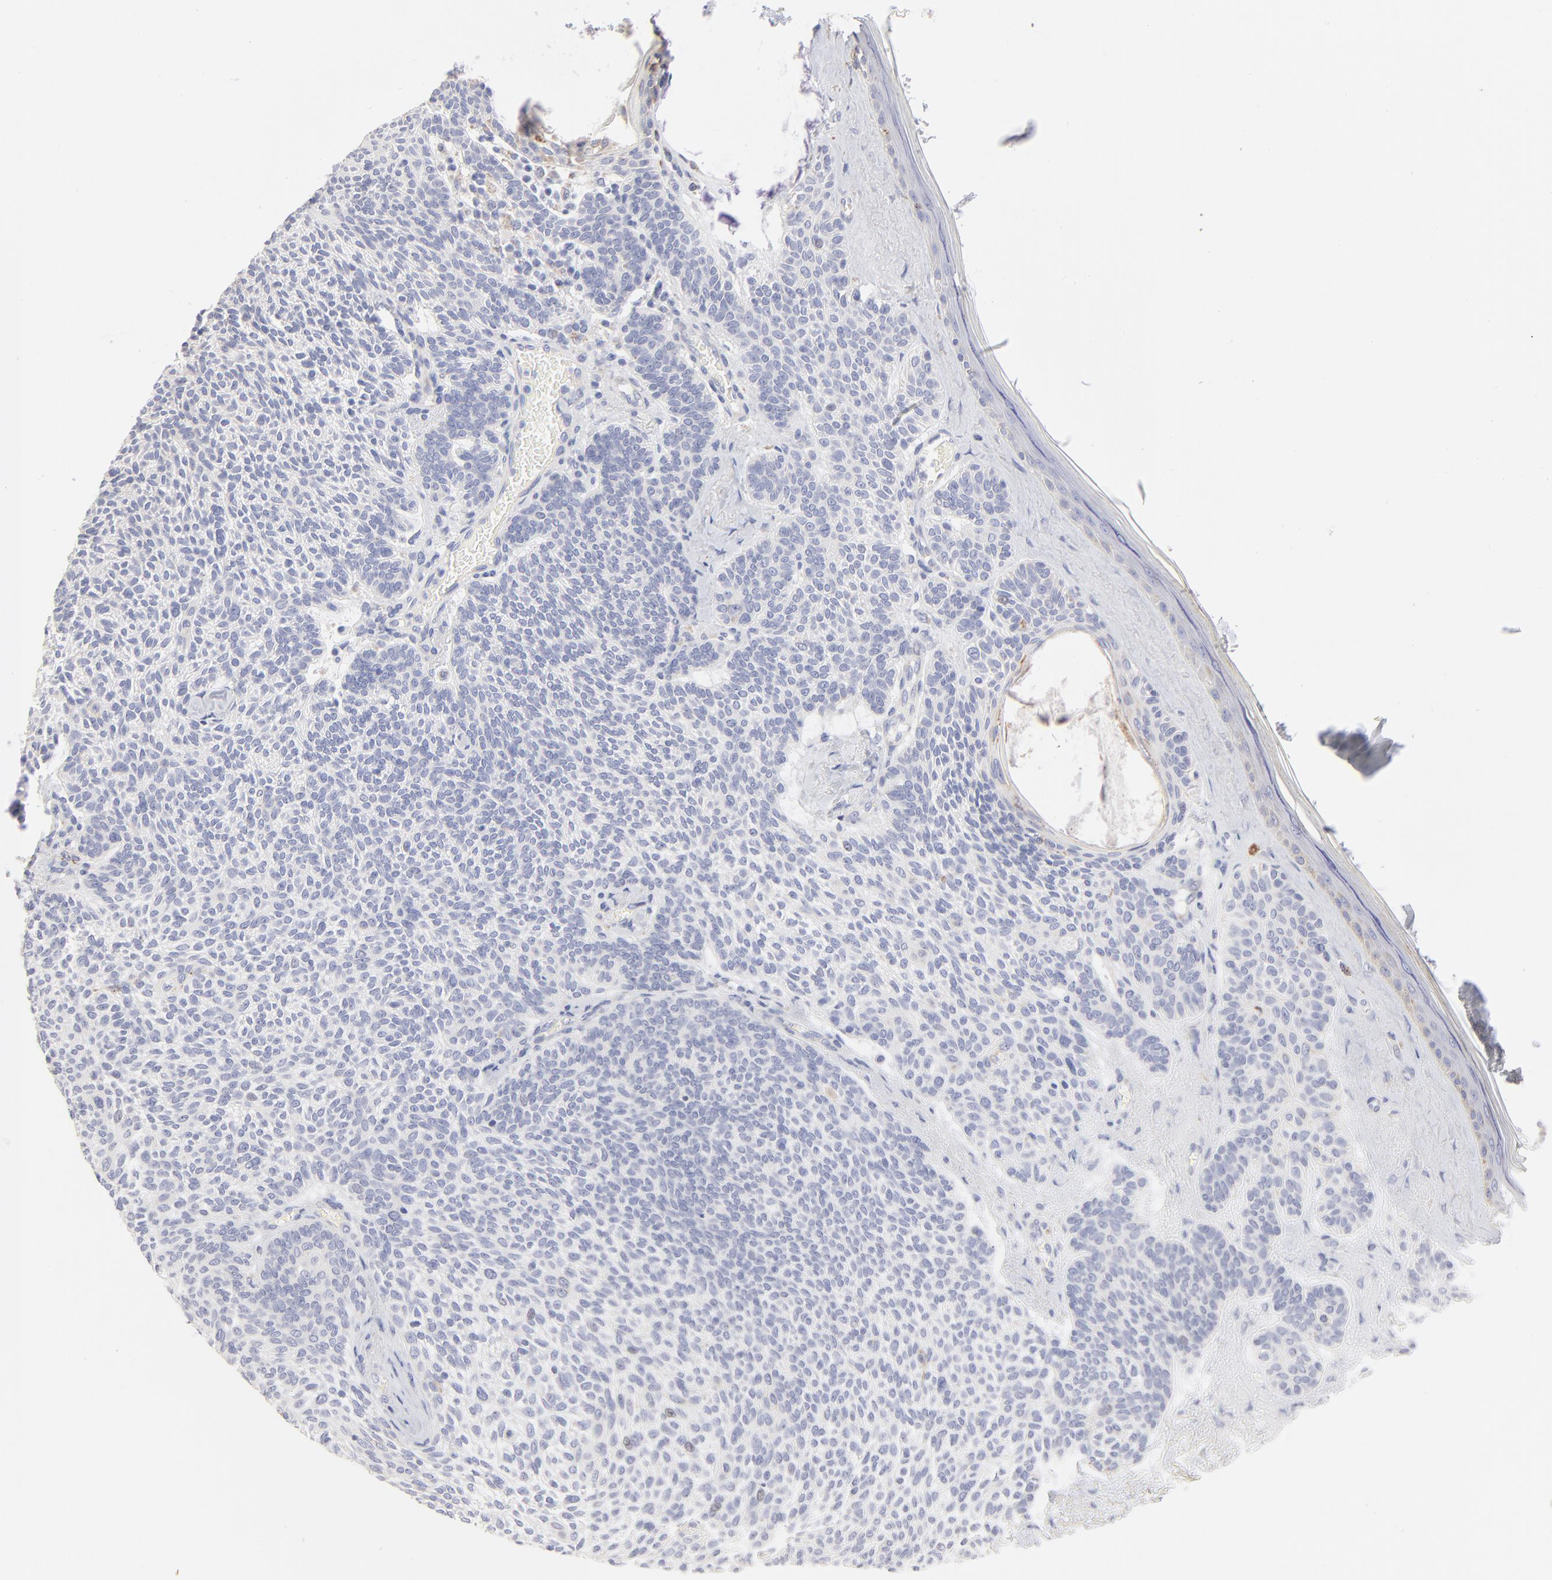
{"staining": {"intensity": "negative", "quantity": "none", "location": "none"}, "tissue": "skin cancer", "cell_type": "Tumor cells", "image_type": "cancer", "snomed": [{"axis": "morphology", "description": "Normal tissue, NOS"}, {"axis": "morphology", "description": "Basal cell carcinoma"}, {"axis": "topography", "description": "Skin"}], "caption": "Tumor cells are negative for protein expression in human skin basal cell carcinoma.", "gene": "TST", "patient": {"sex": "female", "age": 70}}